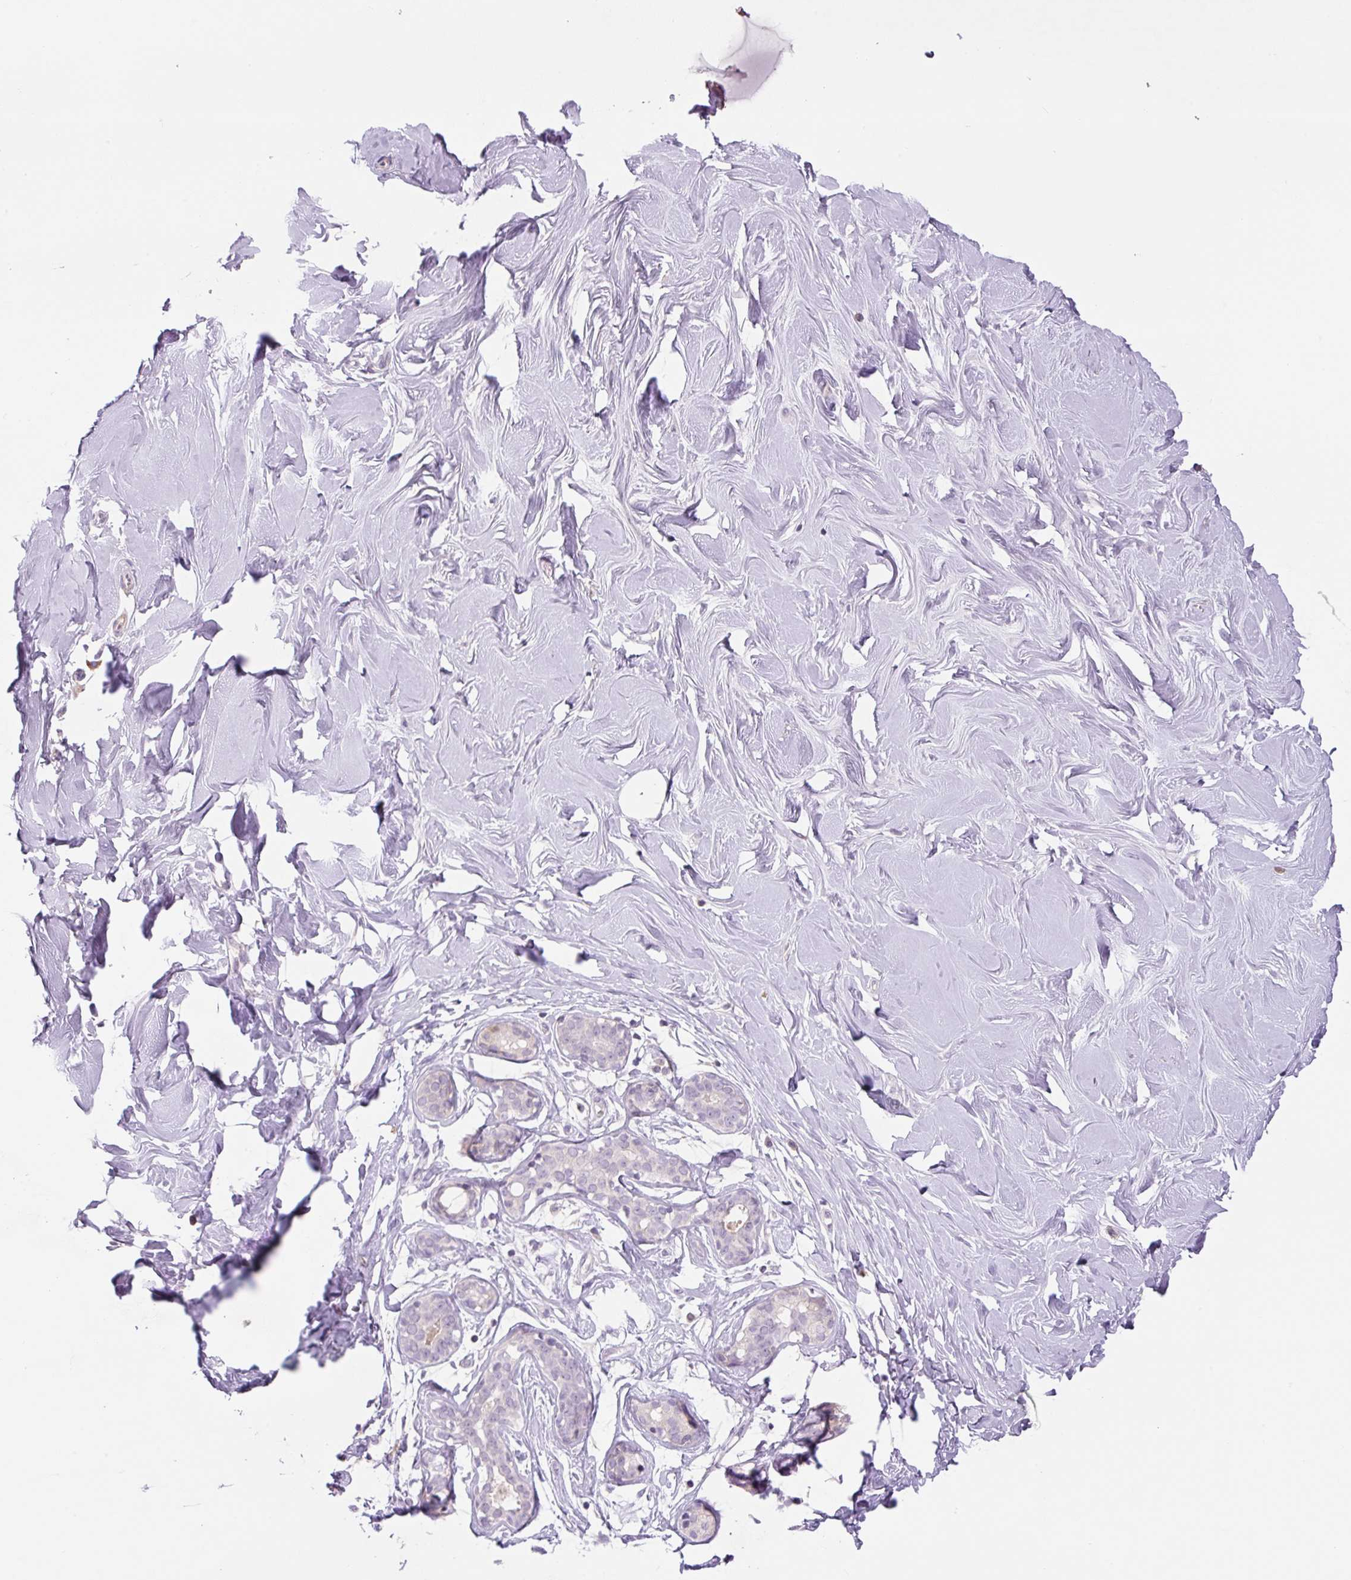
{"staining": {"intensity": "negative", "quantity": "none", "location": "none"}, "tissue": "breast", "cell_type": "Adipocytes", "image_type": "normal", "snomed": [{"axis": "morphology", "description": "Normal tissue, NOS"}, {"axis": "topography", "description": "Breast"}], "caption": "An image of breast stained for a protein shows no brown staining in adipocytes. (Brightfield microscopy of DAB immunohistochemistry at high magnification).", "gene": "TMEM100", "patient": {"sex": "female", "age": 27}}